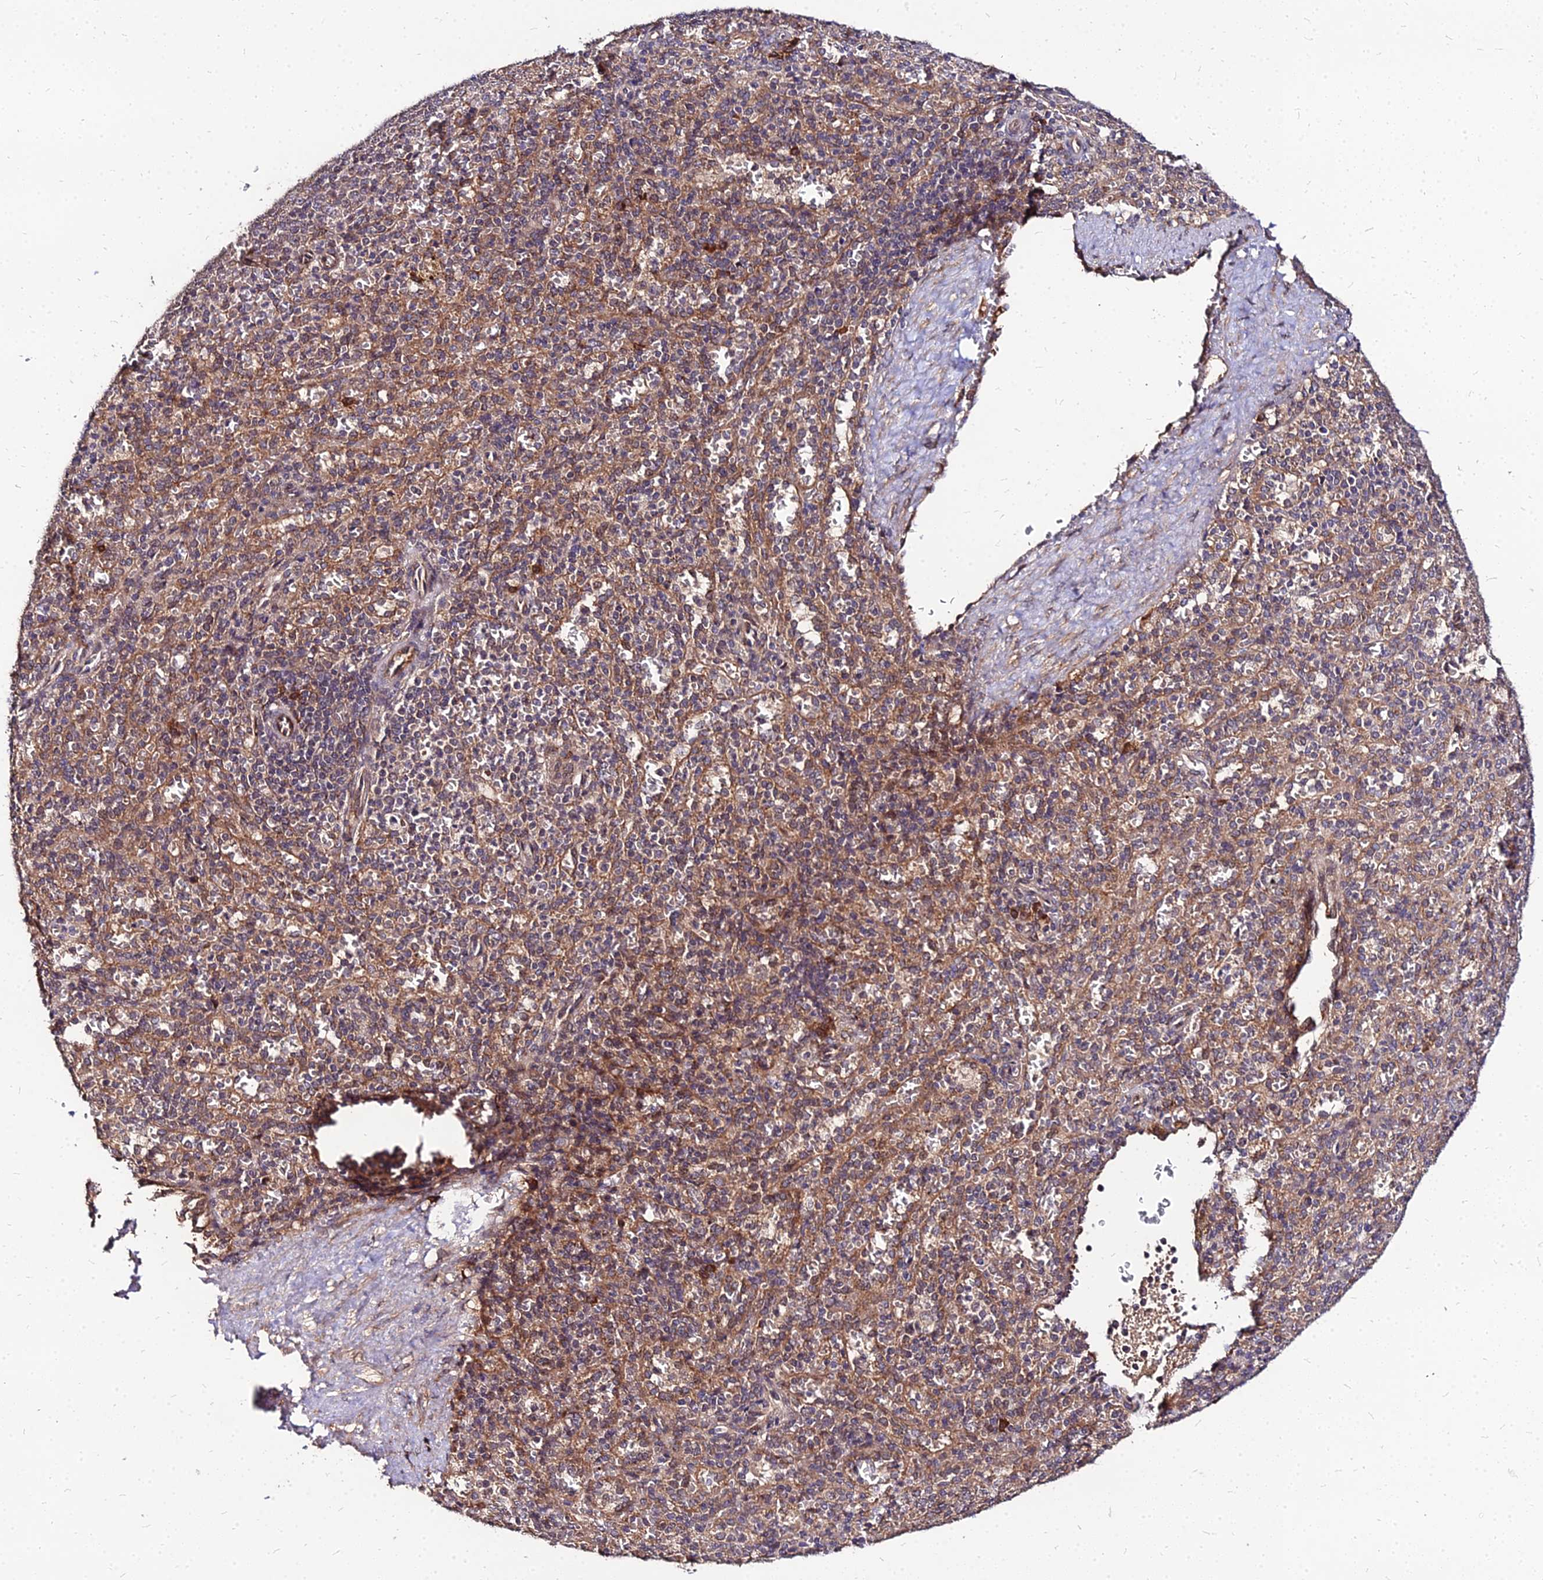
{"staining": {"intensity": "moderate", "quantity": "25%-75%", "location": "cytoplasmic/membranous"}, "tissue": "spleen", "cell_type": "Cells in red pulp", "image_type": "normal", "snomed": [{"axis": "morphology", "description": "Normal tissue, NOS"}, {"axis": "topography", "description": "Spleen"}], "caption": "Spleen stained with DAB (3,3'-diaminobenzidine) immunohistochemistry (IHC) exhibits medium levels of moderate cytoplasmic/membranous staining in approximately 25%-75% of cells in red pulp. The staining was performed using DAB, with brown indicating positive protein expression. Nuclei are stained blue with hematoxylin.", "gene": "PDE4D", "patient": {"sex": "female", "age": 21}}